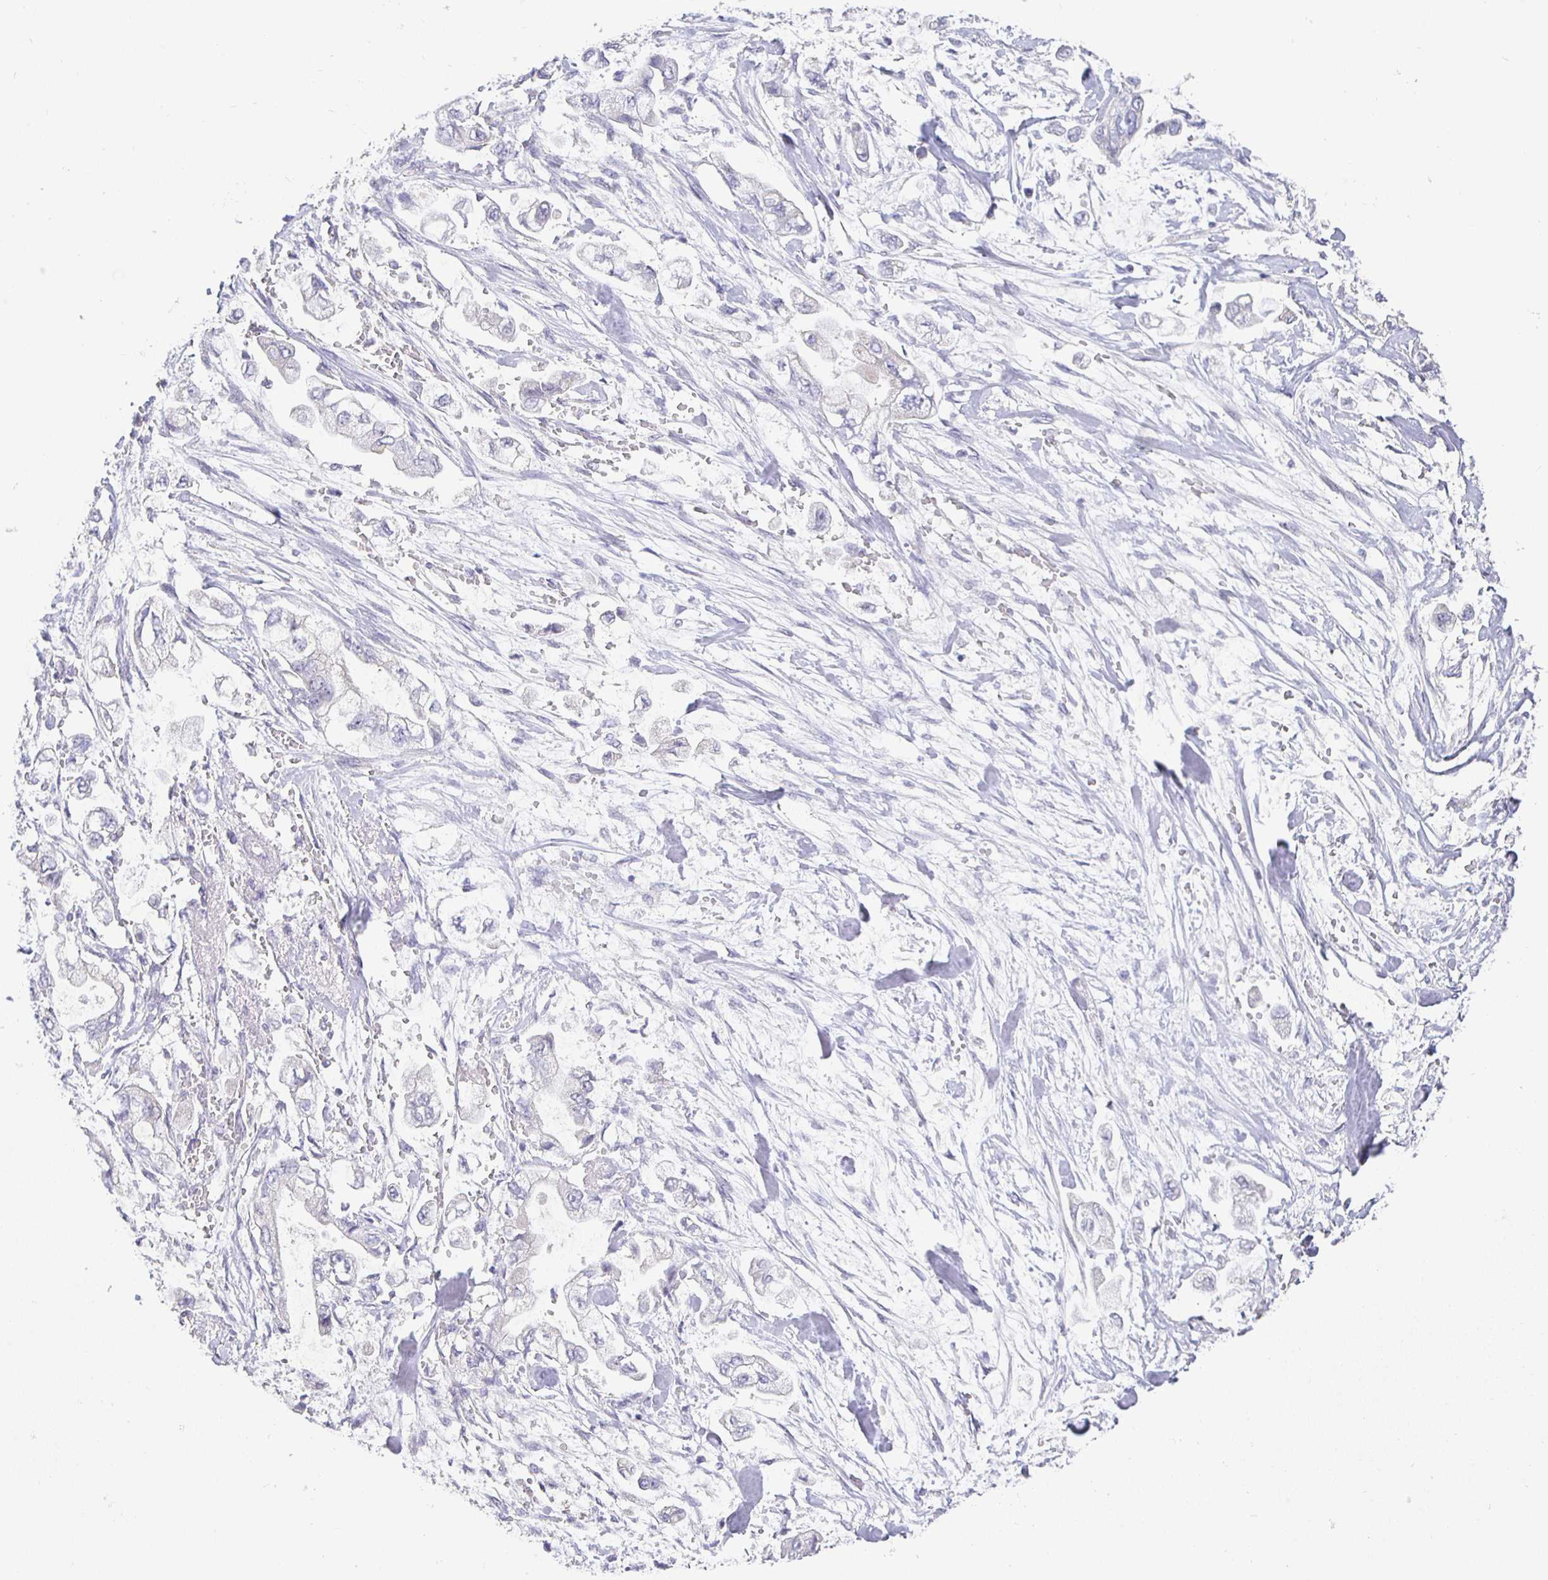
{"staining": {"intensity": "negative", "quantity": "none", "location": "none"}, "tissue": "stomach cancer", "cell_type": "Tumor cells", "image_type": "cancer", "snomed": [{"axis": "morphology", "description": "Adenocarcinoma, NOS"}, {"axis": "topography", "description": "Stomach"}], "caption": "Stomach adenocarcinoma stained for a protein using immunohistochemistry (IHC) displays no positivity tumor cells.", "gene": "CIT", "patient": {"sex": "male", "age": 62}}